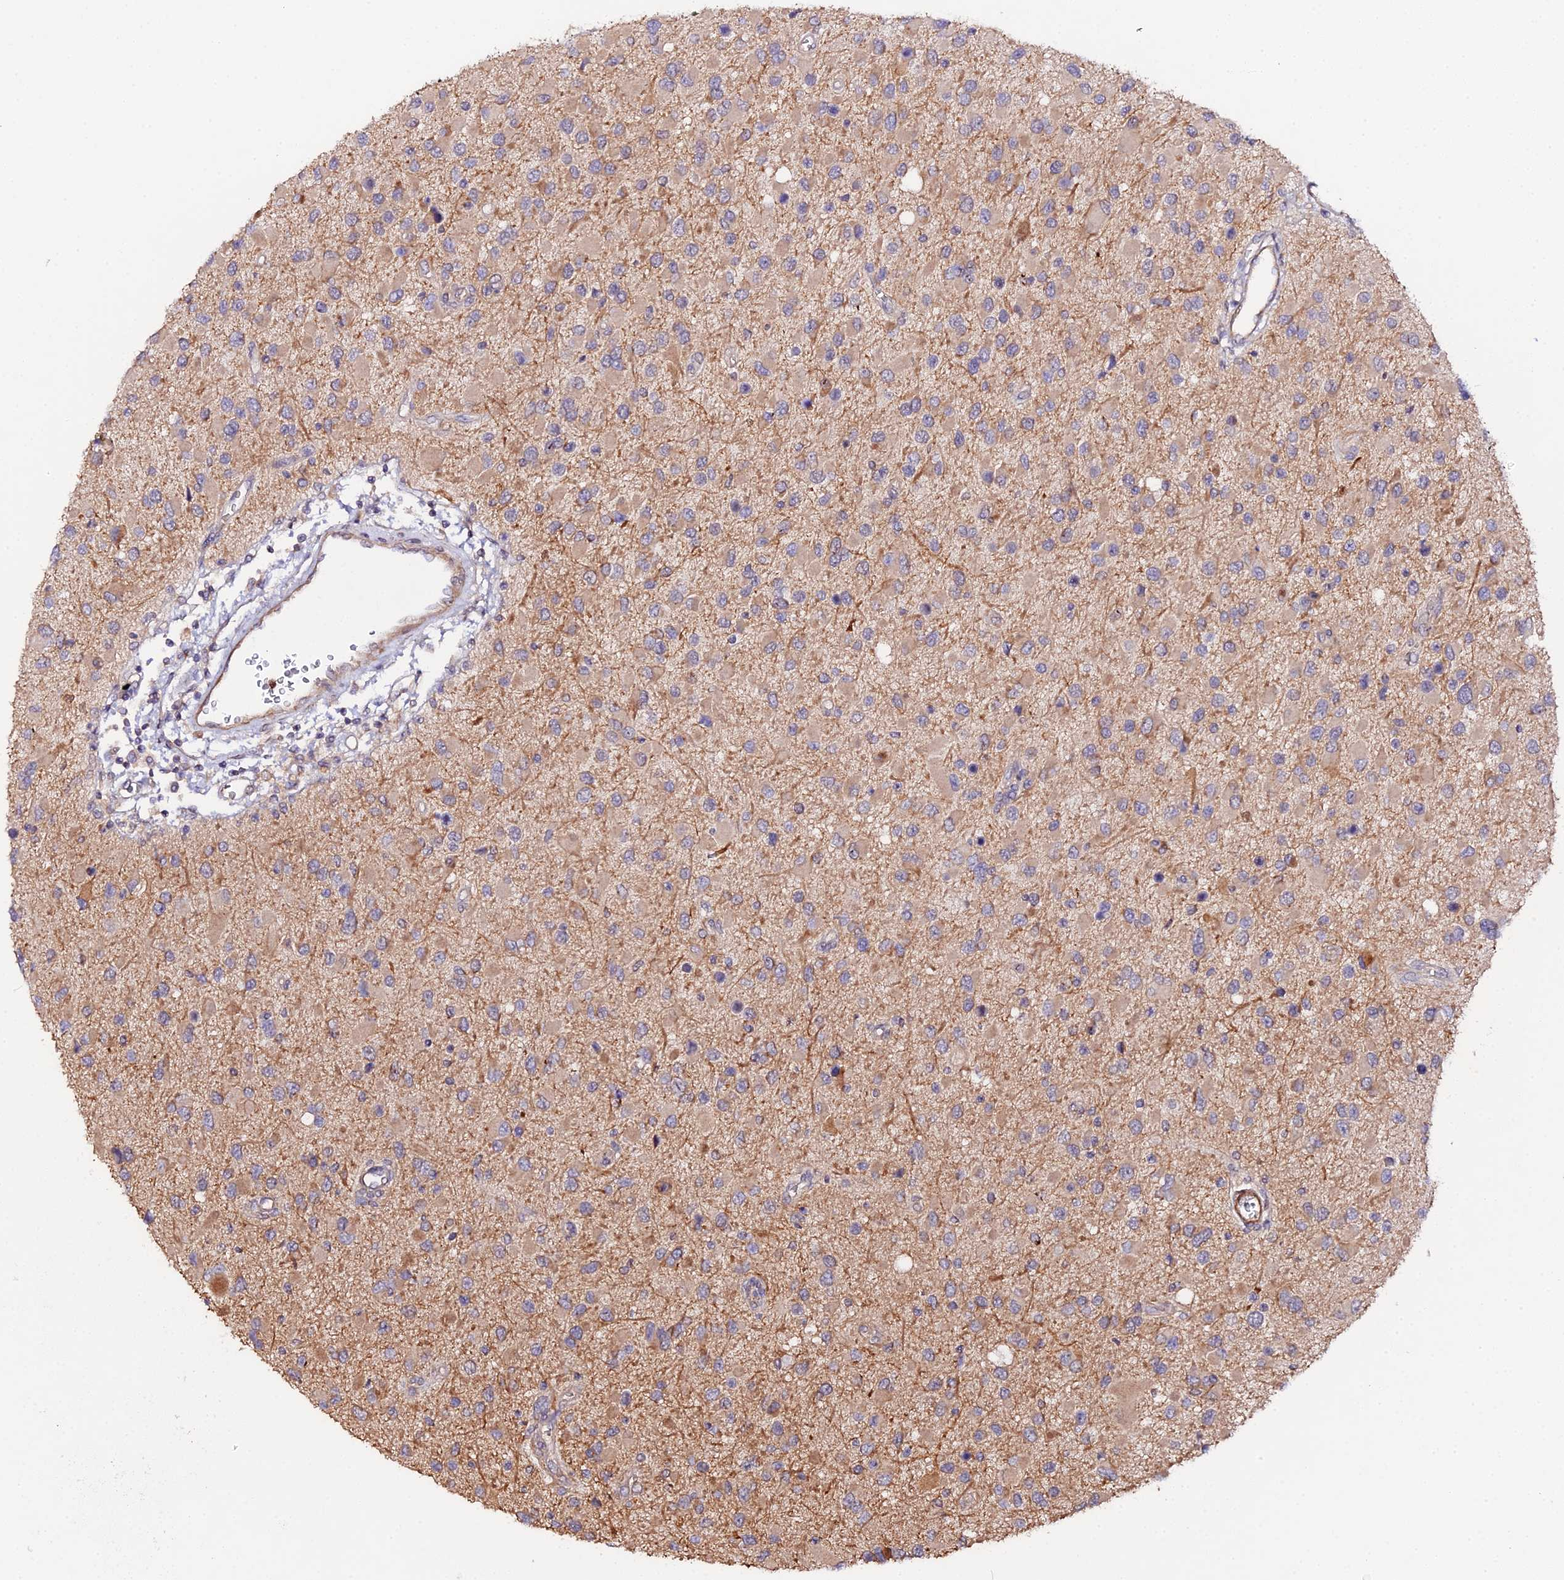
{"staining": {"intensity": "moderate", "quantity": ">75%", "location": "cytoplasmic/membranous"}, "tissue": "glioma", "cell_type": "Tumor cells", "image_type": "cancer", "snomed": [{"axis": "morphology", "description": "Glioma, malignant, High grade"}, {"axis": "topography", "description": "Brain"}], "caption": "A histopathology image of human malignant high-grade glioma stained for a protein displays moderate cytoplasmic/membranous brown staining in tumor cells.", "gene": "TRIM26", "patient": {"sex": "male", "age": 53}}